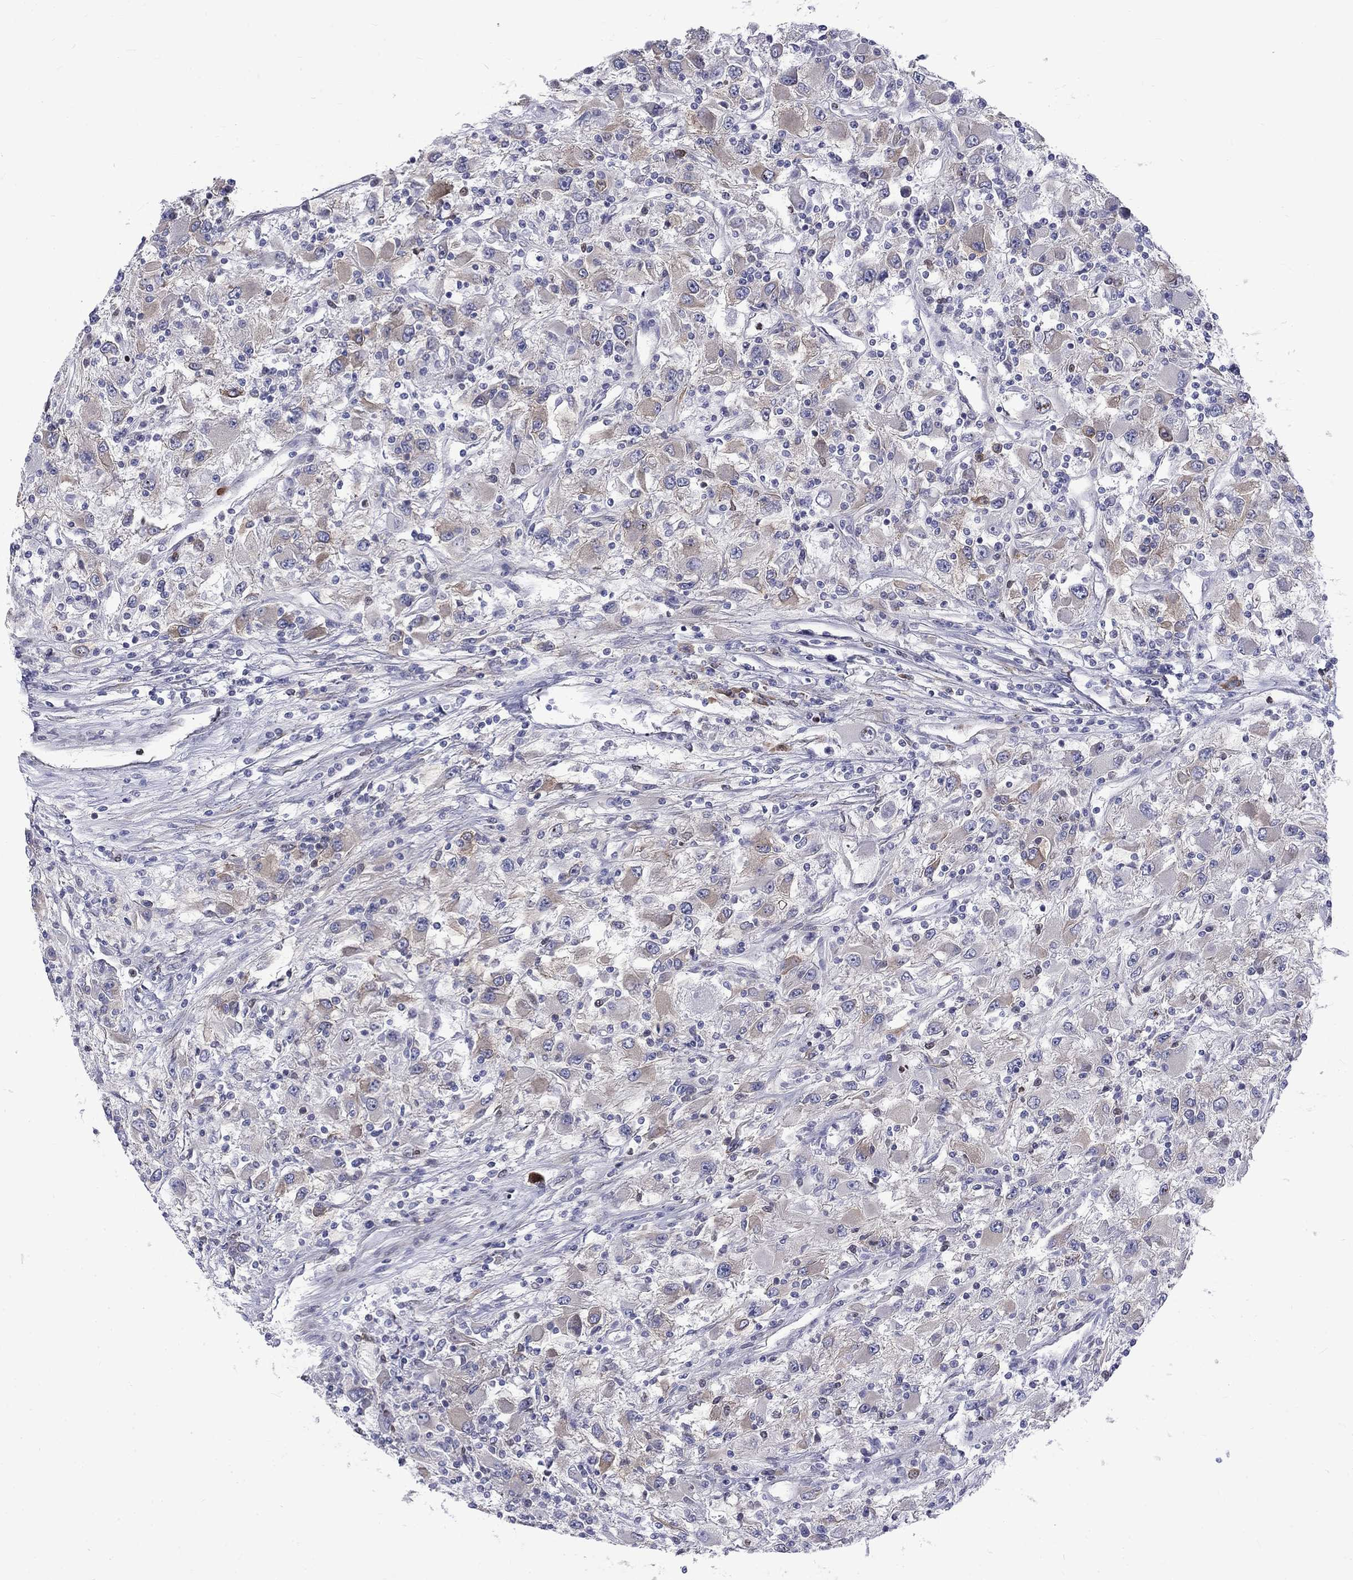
{"staining": {"intensity": "weak", "quantity": "<25%", "location": "cytoplasmic/membranous"}, "tissue": "renal cancer", "cell_type": "Tumor cells", "image_type": "cancer", "snomed": [{"axis": "morphology", "description": "Adenocarcinoma, NOS"}, {"axis": "topography", "description": "Kidney"}], "caption": "This photomicrograph is of adenocarcinoma (renal) stained with immunohistochemistry (IHC) to label a protein in brown with the nuclei are counter-stained blue. There is no staining in tumor cells.", "gene": "PABPC4", "patient": {"sex": "female", "age": 67}}